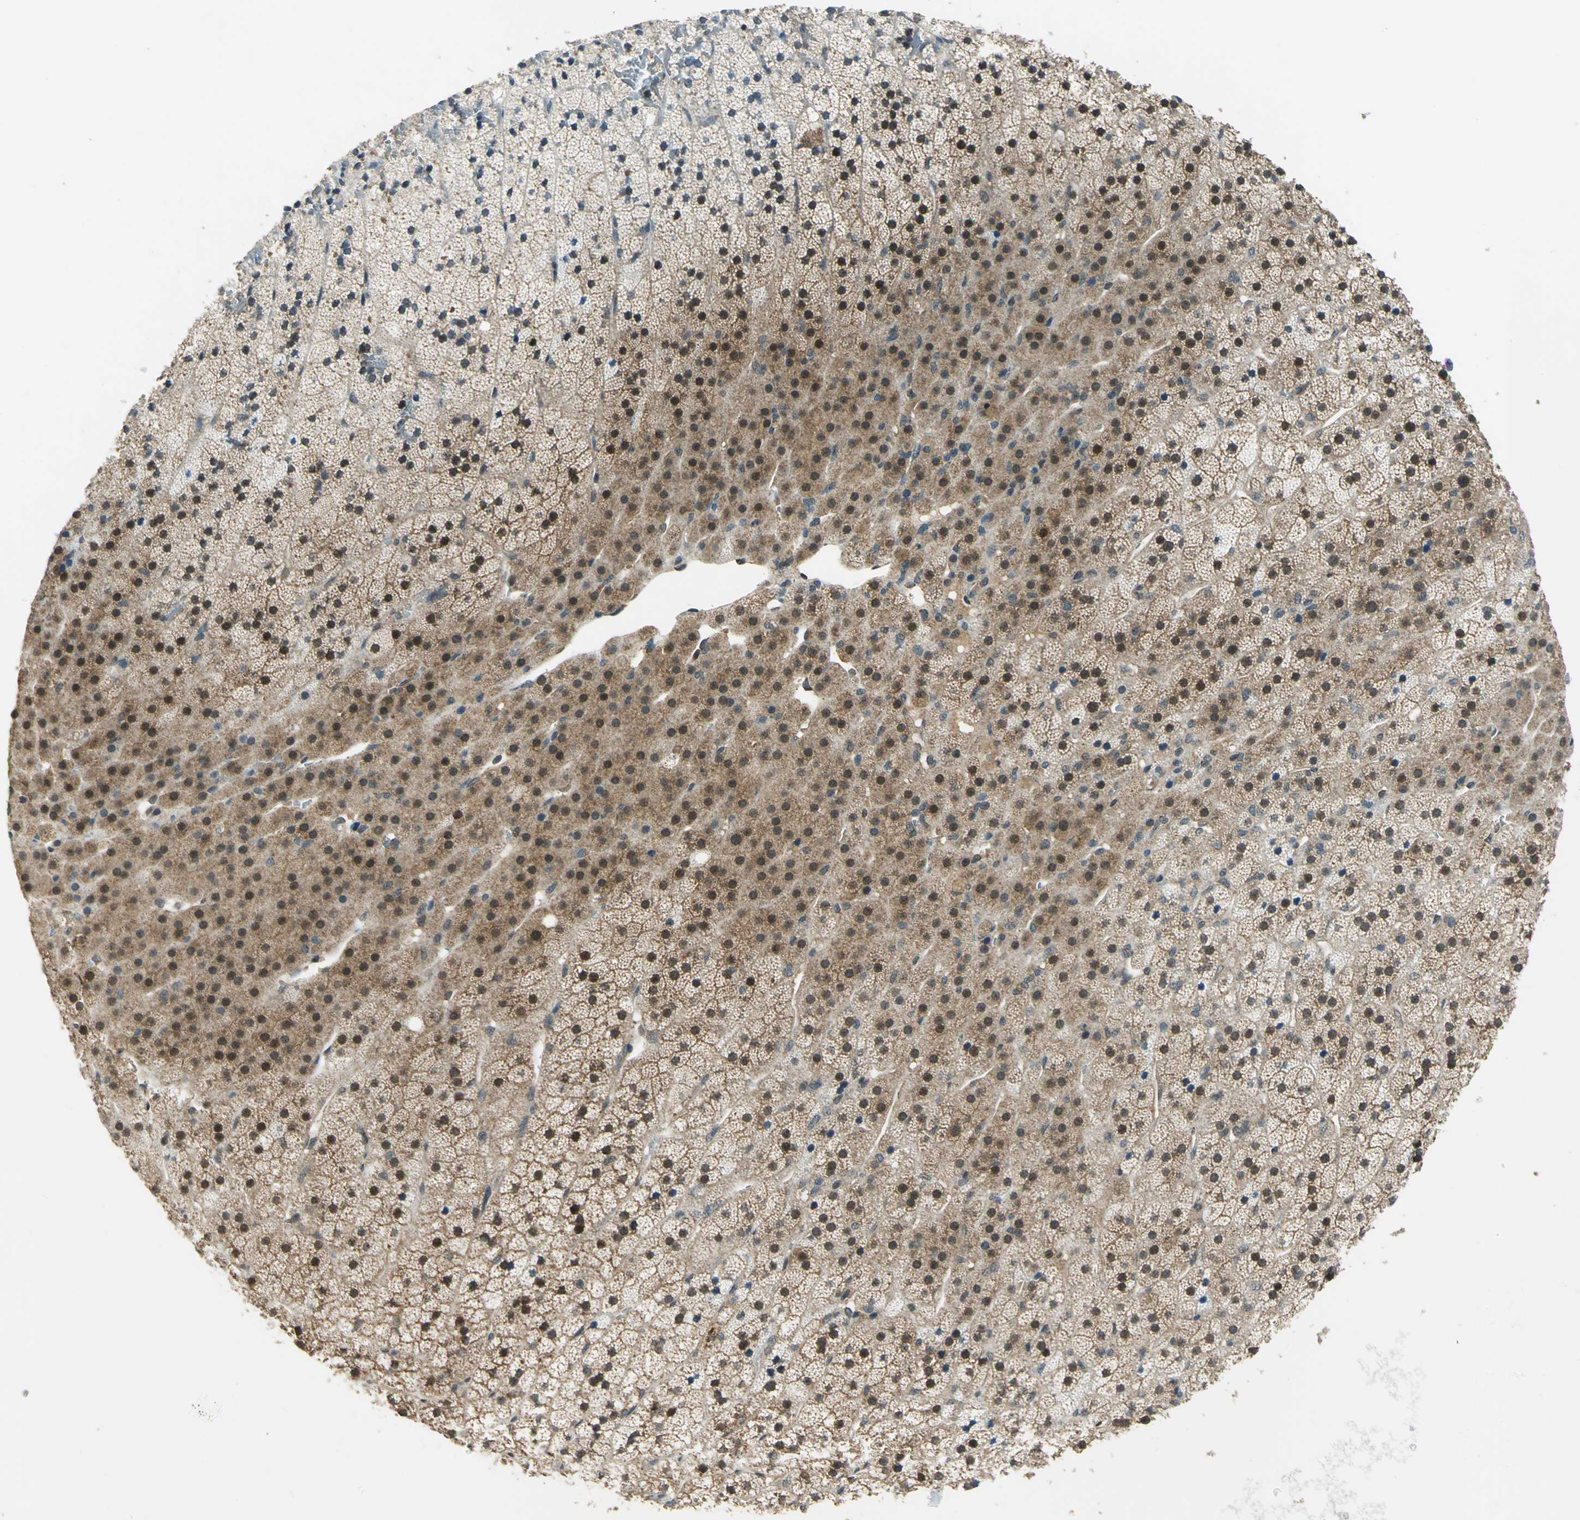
{"staining": {"intensity": "strong", "quantity": ">75%", "location": "cytoplasmic/membranous,nuclear"}, "tissue": "adrenal gland", "cell_type": "Glandular cells", "image_type": "normal", "snomed": [{"axis": "morphology", "description": "Normal tissue, NOS"}, {"axis": "topography", "description": "Adrenal gland"}], "caption": "Immunohistochemistry histopathology image of unremarkable human adrenal gland stained for a protein (brown), which reveals high levels of strong cytoplasmic/membranous,nuclear positivity in approximately >75% of glandular cells.", "gene": "NUDT2", "patient": {"sex": "male", "age": 35}}